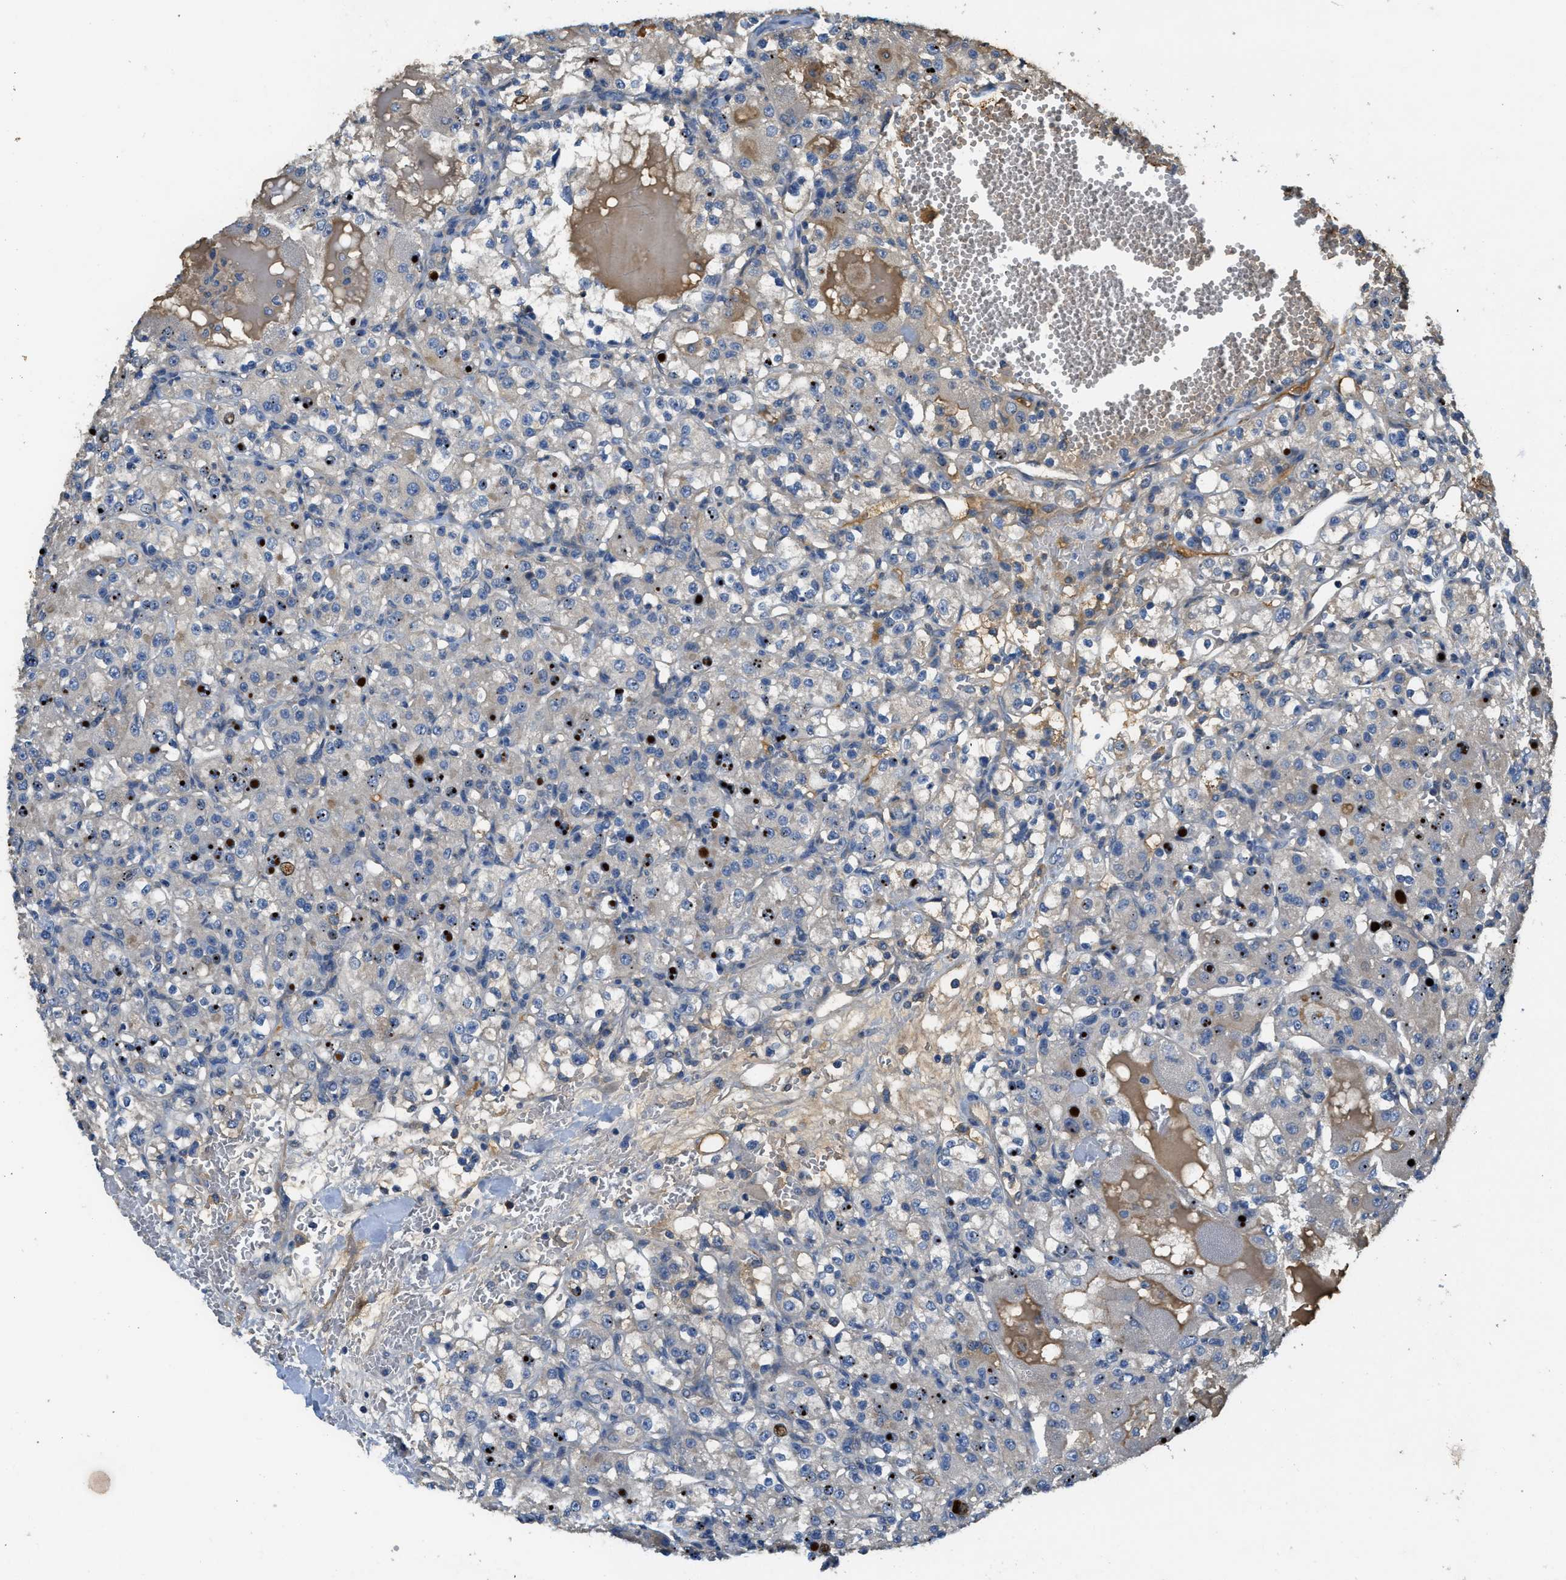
{"staining": {"intensity": "negative", "quantity": "none", "location": "none"}, "tissue": "renal cancer", "cell_type": "Tumor cells", "image_type": "cancer", "snomed": [{"axis": "morphology", "description": "Normal tissue, NOS"}, {"axis": "morphology", "description": "Adenocarcinoma, NOS"}, {"axis": "topography", "description": "Kidney"}], "caption": "A high-resolution histopathology image shows immunohistochemistry staining of renal adenocarcinoma, which shows no significant expression in tumor cells. (Brightfield microscopy of DAB immunohistochemistry (IHC) at high magnification).", "gene": "RIPK2", "patient": {"sex": "male", "age": 61}}